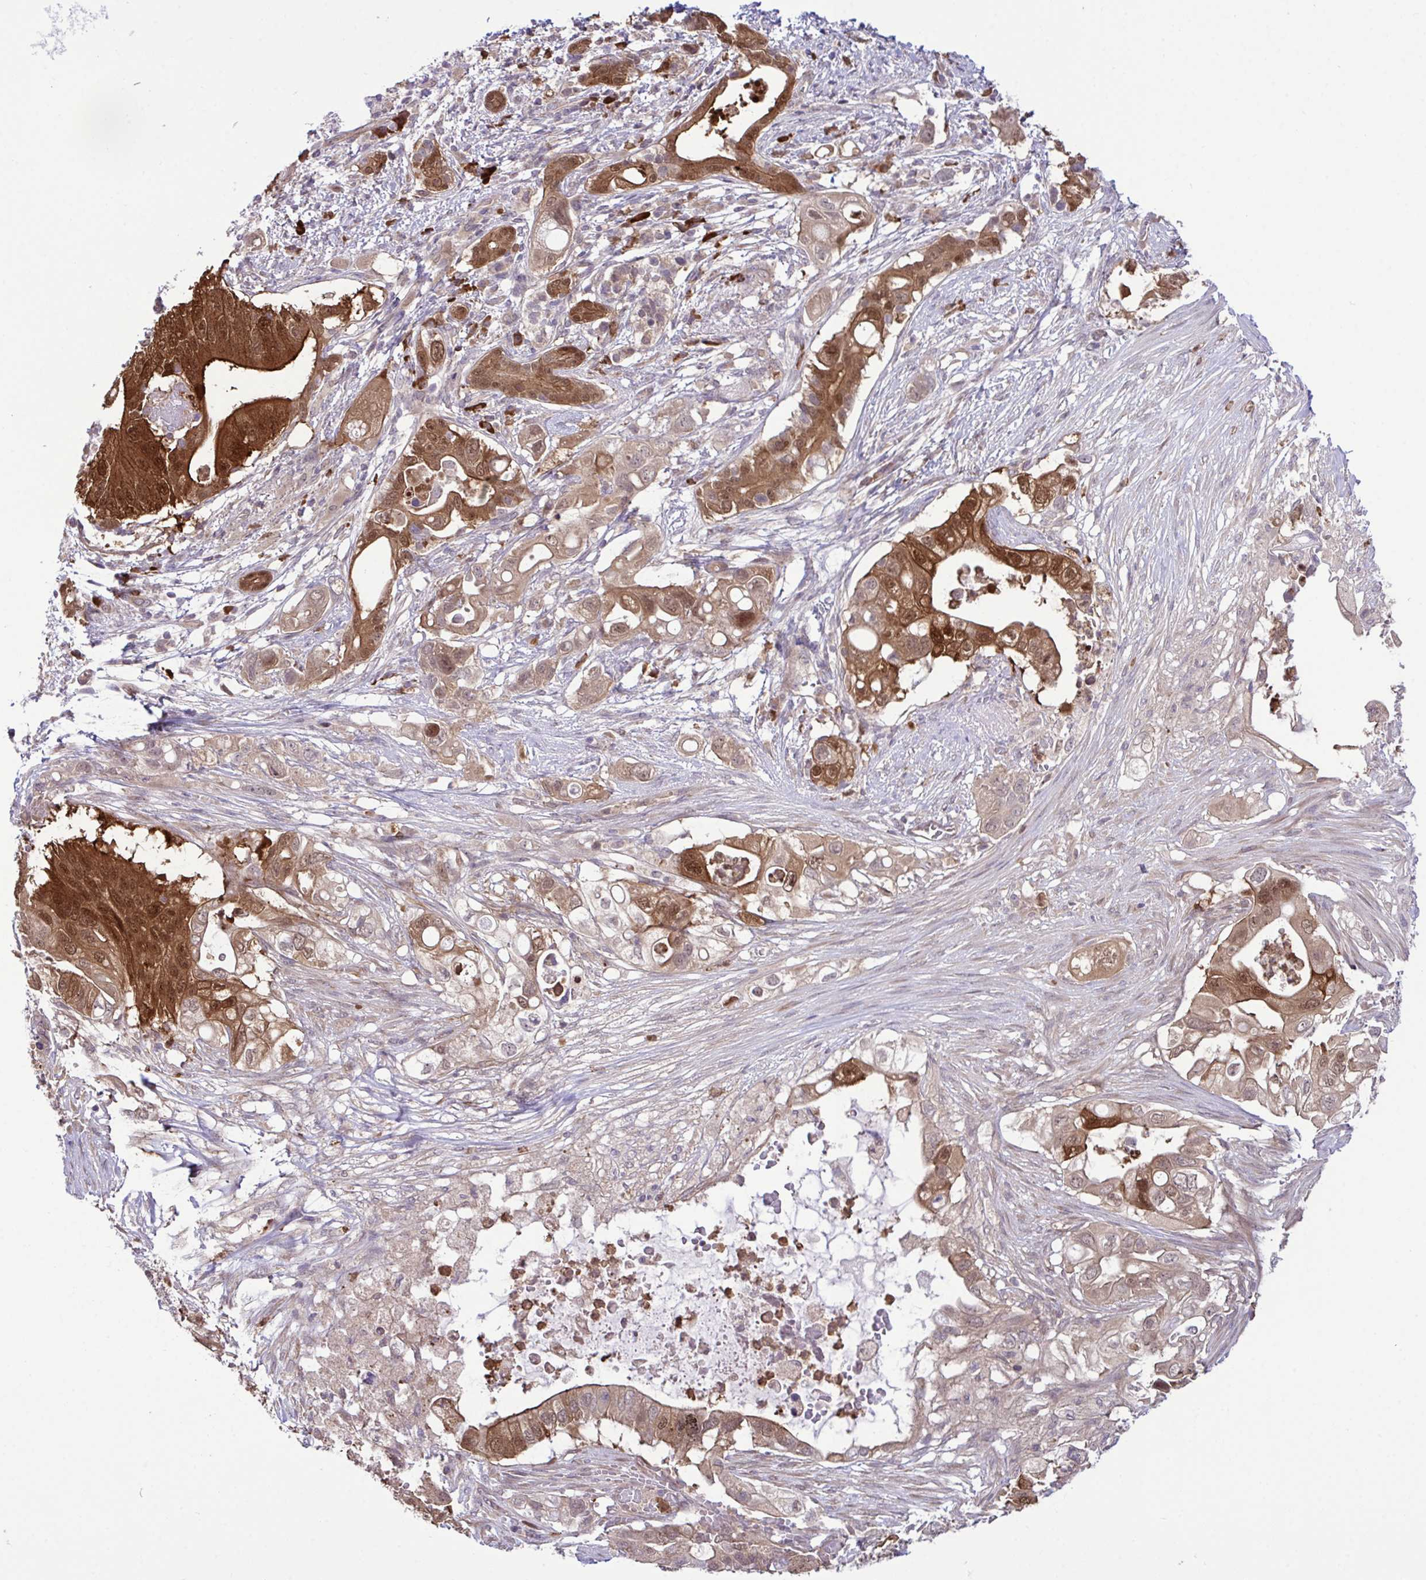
{"staining": {"intensity": "strong", "quantity": ">75%", "location": "cytoplasmic/membranous,nuclear"}, "tissue": "pancreatic cancer", "cell_type": "Tumor cells", "image_type": "cancer", "snomed": [{"axis": "morphology", "description": "Adenocarcinoma, NOS"}, {"axis": "topography", "description": "Pancreas"}], "caption": "Immunohistochemistry (IHC) of pancreatic adenocarcinoma exhibits high levels of strong cytoplasmic/membranous and nuclear staining in approximately >75% of tumor cells.", "gene": "CMPK1", "patient": {"sex": "female", "age": 72}}